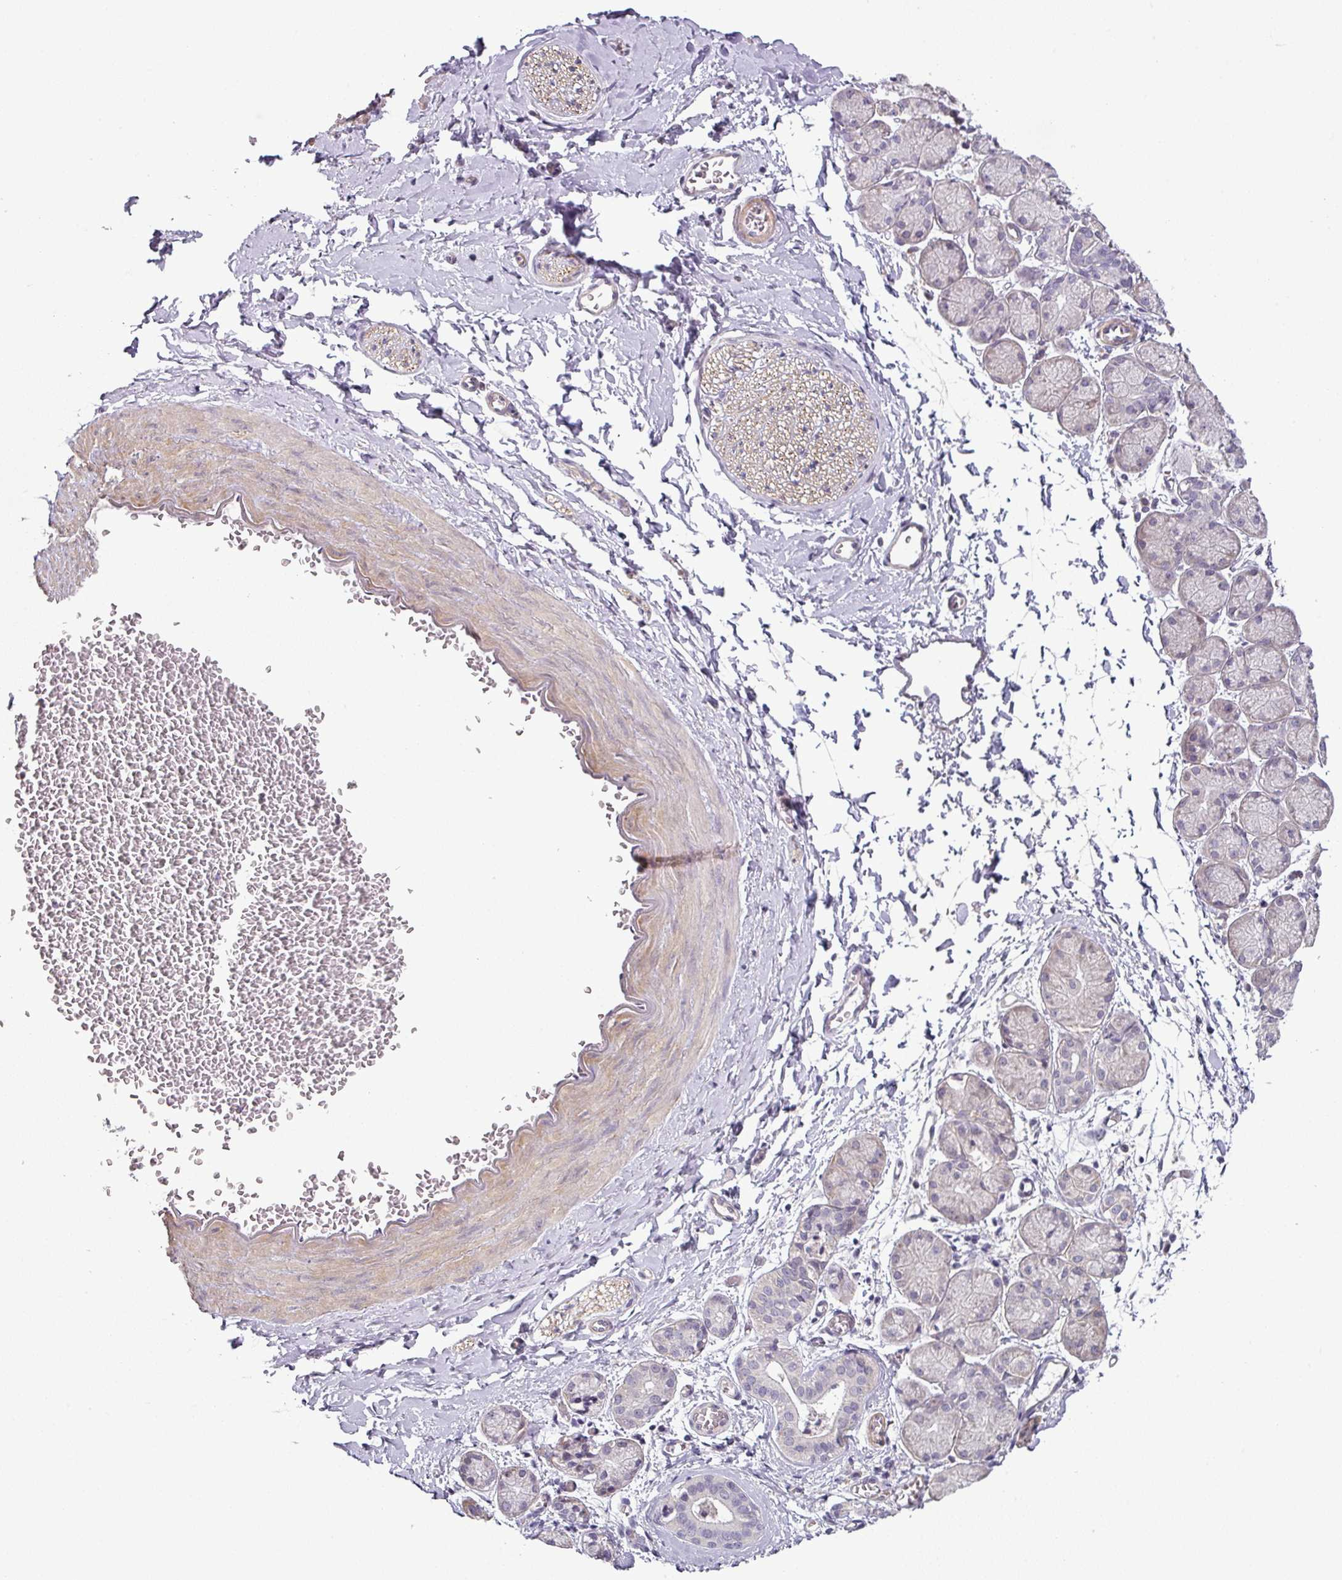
{"staining": {"intensity": "negative", "quantity": "none", "location": "none"}, "tissue": "soft tissue", "cell_type": "Fibroblasts", "image_type": "normal", "snomed": [{"axis": "morphology", "description": "Normal tissue, NOS"}, {"axis": "topography", "description": "Salivary gland"}, {"axis": "topography", "description": "Peripheral nerve tissue"}], "caption": "Immunohistochemistry (IHC) photomicrograph of unremarkable soft tissue: soft tissue stained with DAB demonstrates no significant protein staining in fibroblasts. (Brightfield microscopy of DAB (3,3'-diaminobenzidine) immunohistochemistry at high magnification).", "gene": "OR52D1", "patient": {"sex": "female", "age": 24}}